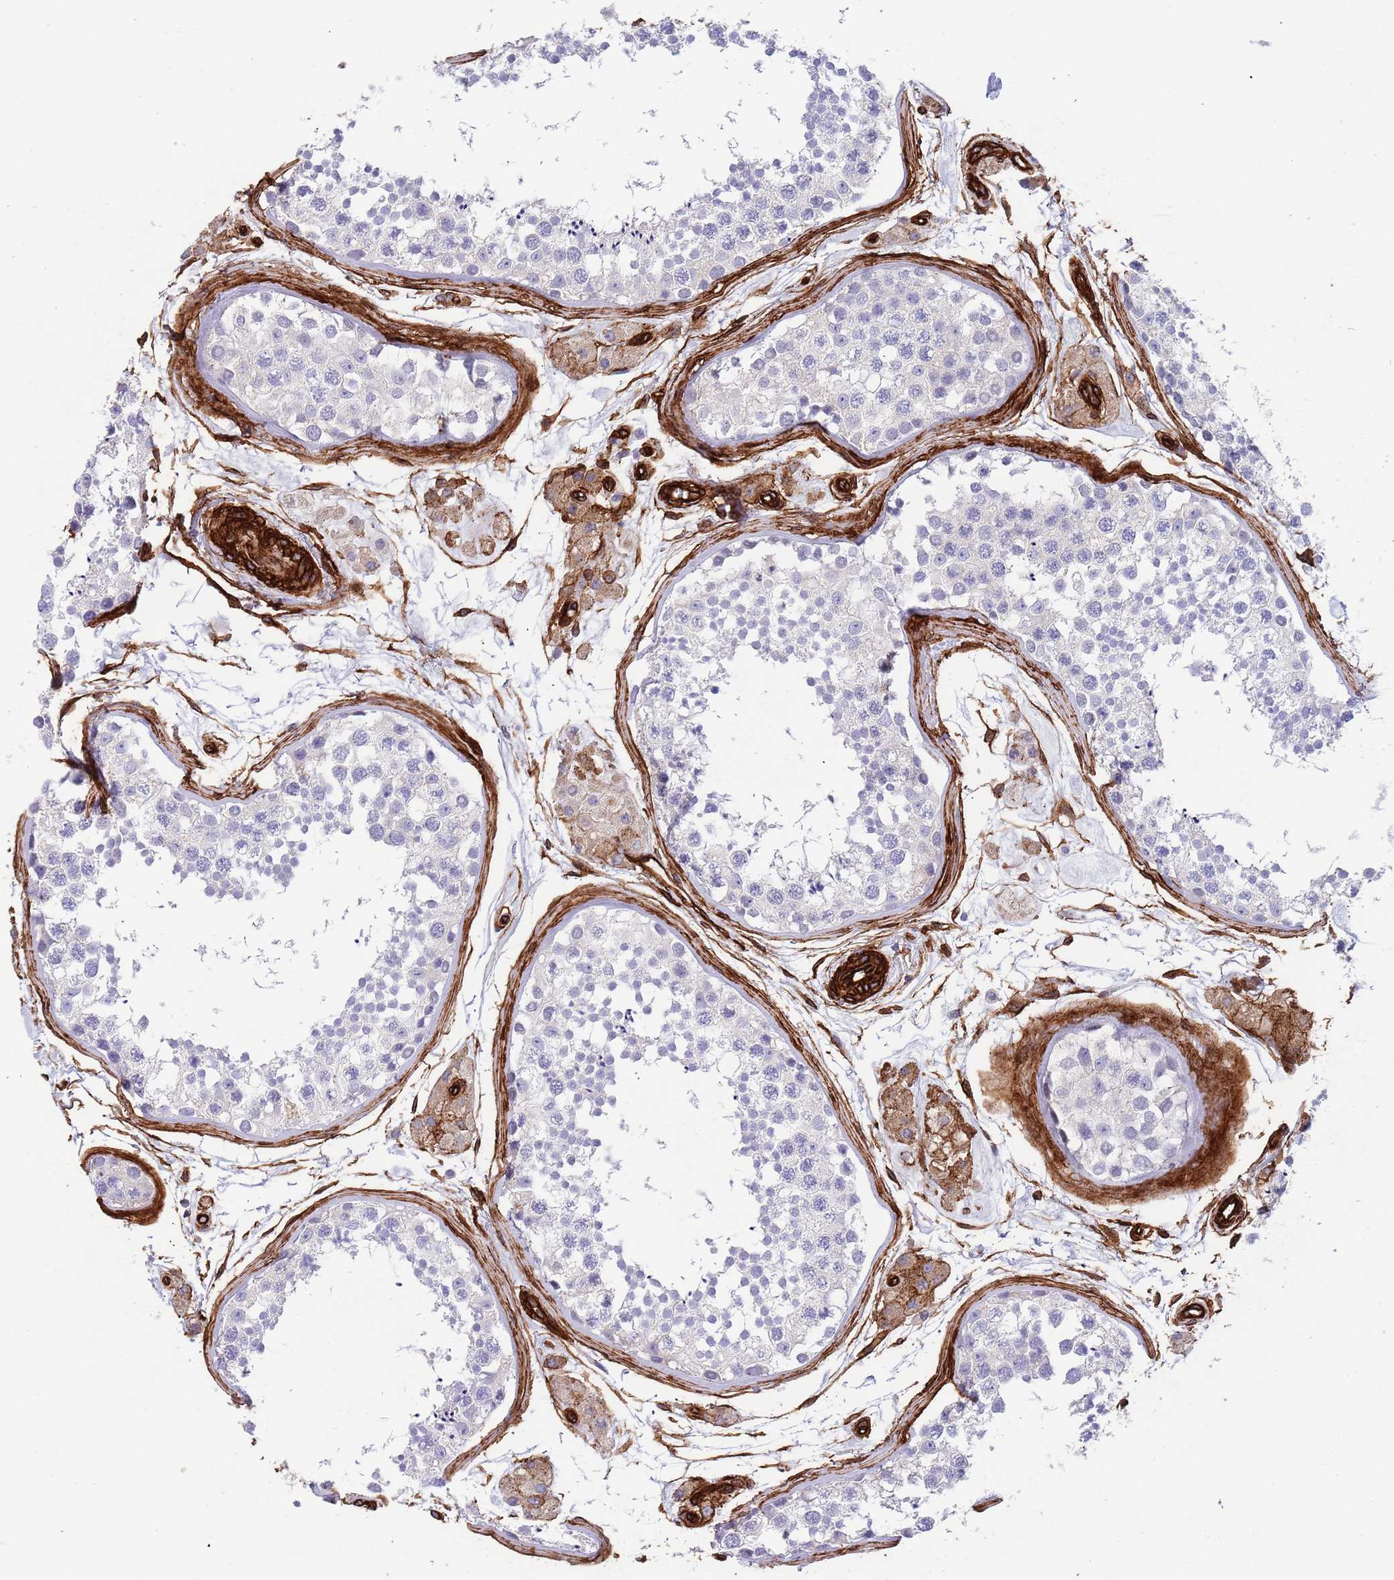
{"staining": {"intensity": "negative", "quantity": "none", "location": "none"}, "tissue": "testis", "cell_type": "Cells in seminiferous ducts", "image_type": "normal", "snomed": [{"axis": "morphology", "description": "Normal tissue, NOS"}, {"axis": "topography", "description": "Testis"}], "caption": "High power microscopy image of an IHC photomicrograph of normal testis, revealing no significant positivity in cells in seminiferous ducts. (DAB (3,3'-diaminobenzidine) immunohistochemistry with hematoxylin counter stain).", "gene": "CAV2", "patient": {"sex": "male", "age": 56}}